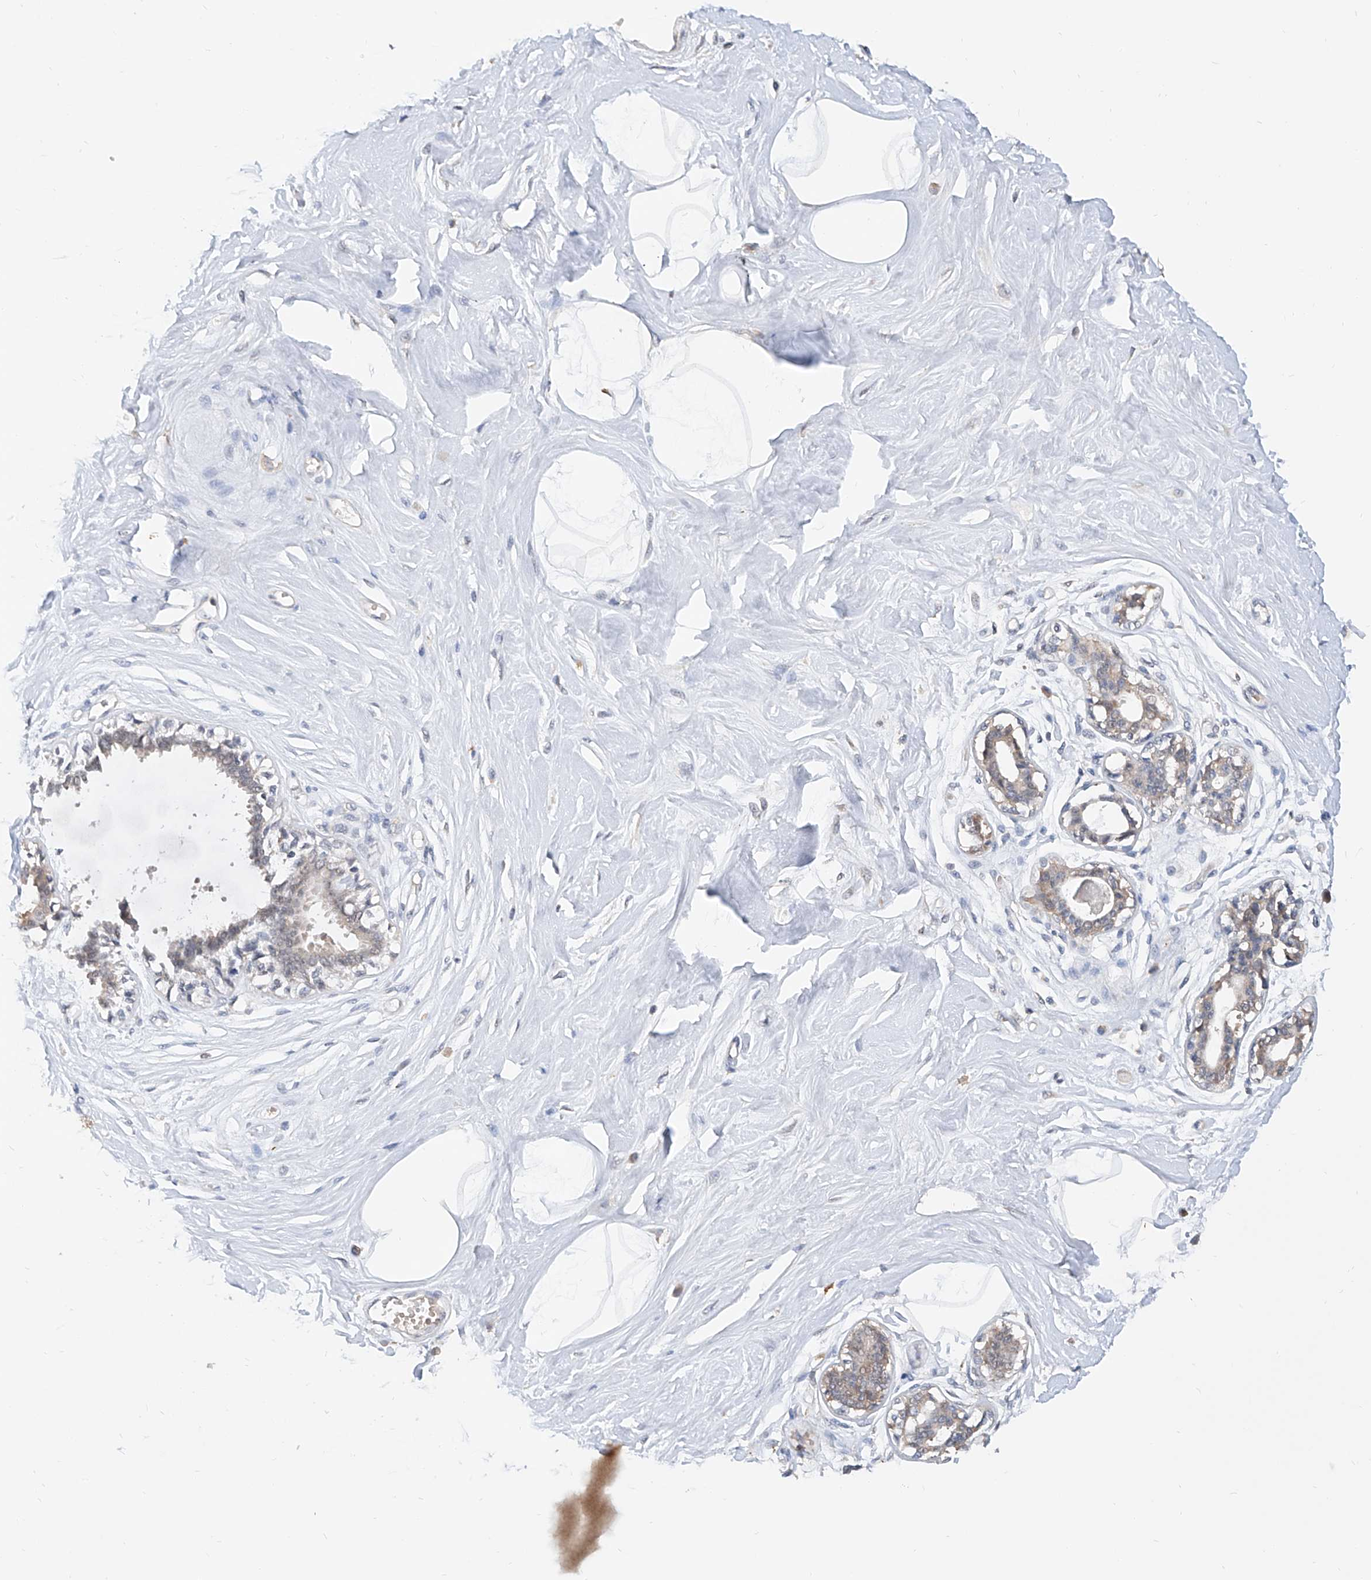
{"staining": {"intensity": "negative", "quantity": "none", "location": "none"}, "tissue": "breast", "cell_type": "Adipocytes", "image_type": "normal", "snomed": [{"axis": "morphology", "description": "Normal tissue, NOS"}, {"axis": "topography", "description": "Breast"}], "caption": "IHC of benign human breast exhibits no expression in adipocytes.", "gene": "CARMIL3", "patient": {"sex": "female", "age": 45}}